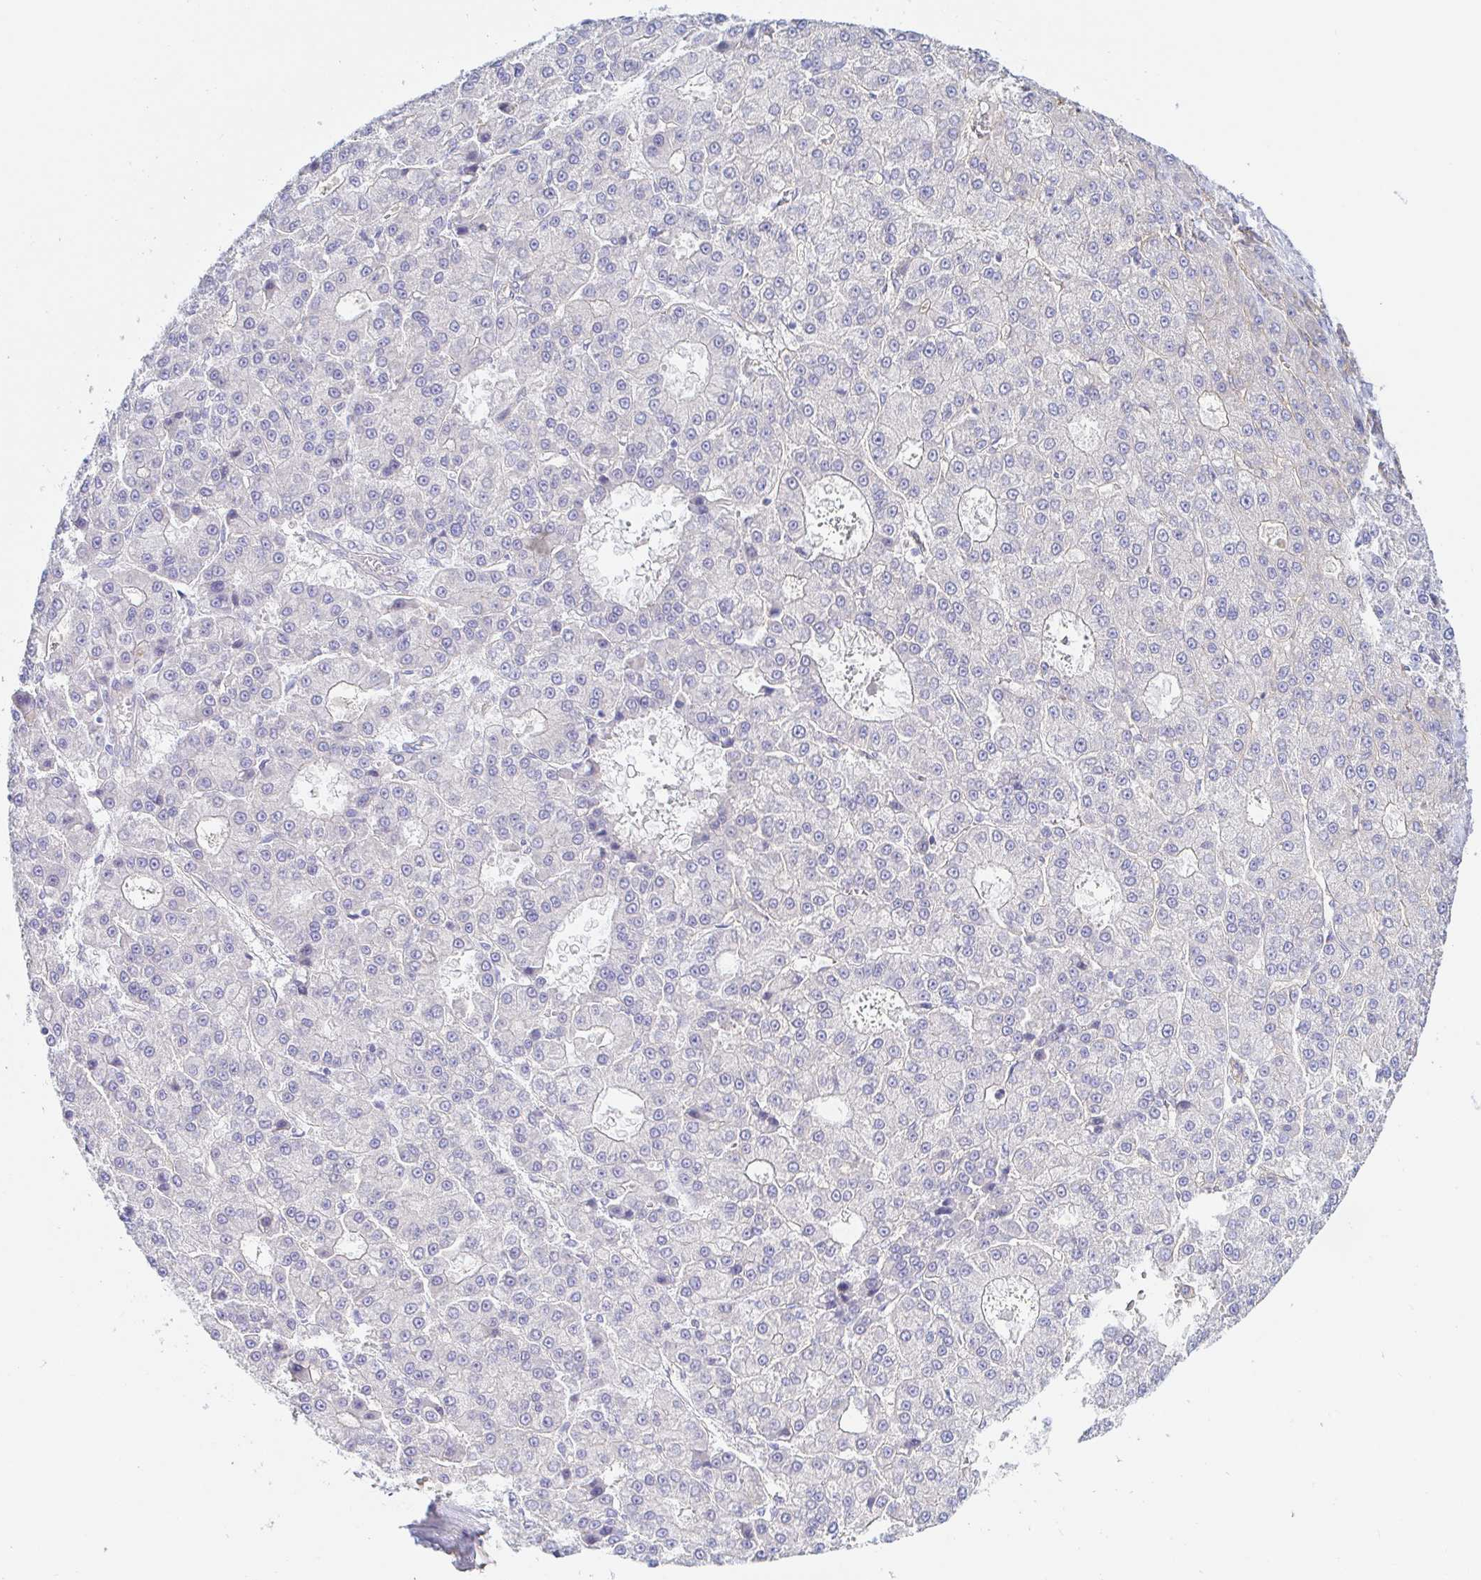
{"staining": {"intensity": "negative", "quantity": "none", "location": "none"}, "tissue": "liver cancer", "cell_type": "Tumor cells", "image_type": "cancer", "snomed": [{"axis": "morphology", "description": "Carcinoma, Hepatocellular, NOS"}, {"axis": "topography", "description": "Liver"}], "caption": "The immunohistochemistry photomicrograph has no significant expression in tumor cells of hepatocellular carcinoma (liver) tissue.", "gene": "ARL4D", "patient": {"sex": "male", "age": 70}}